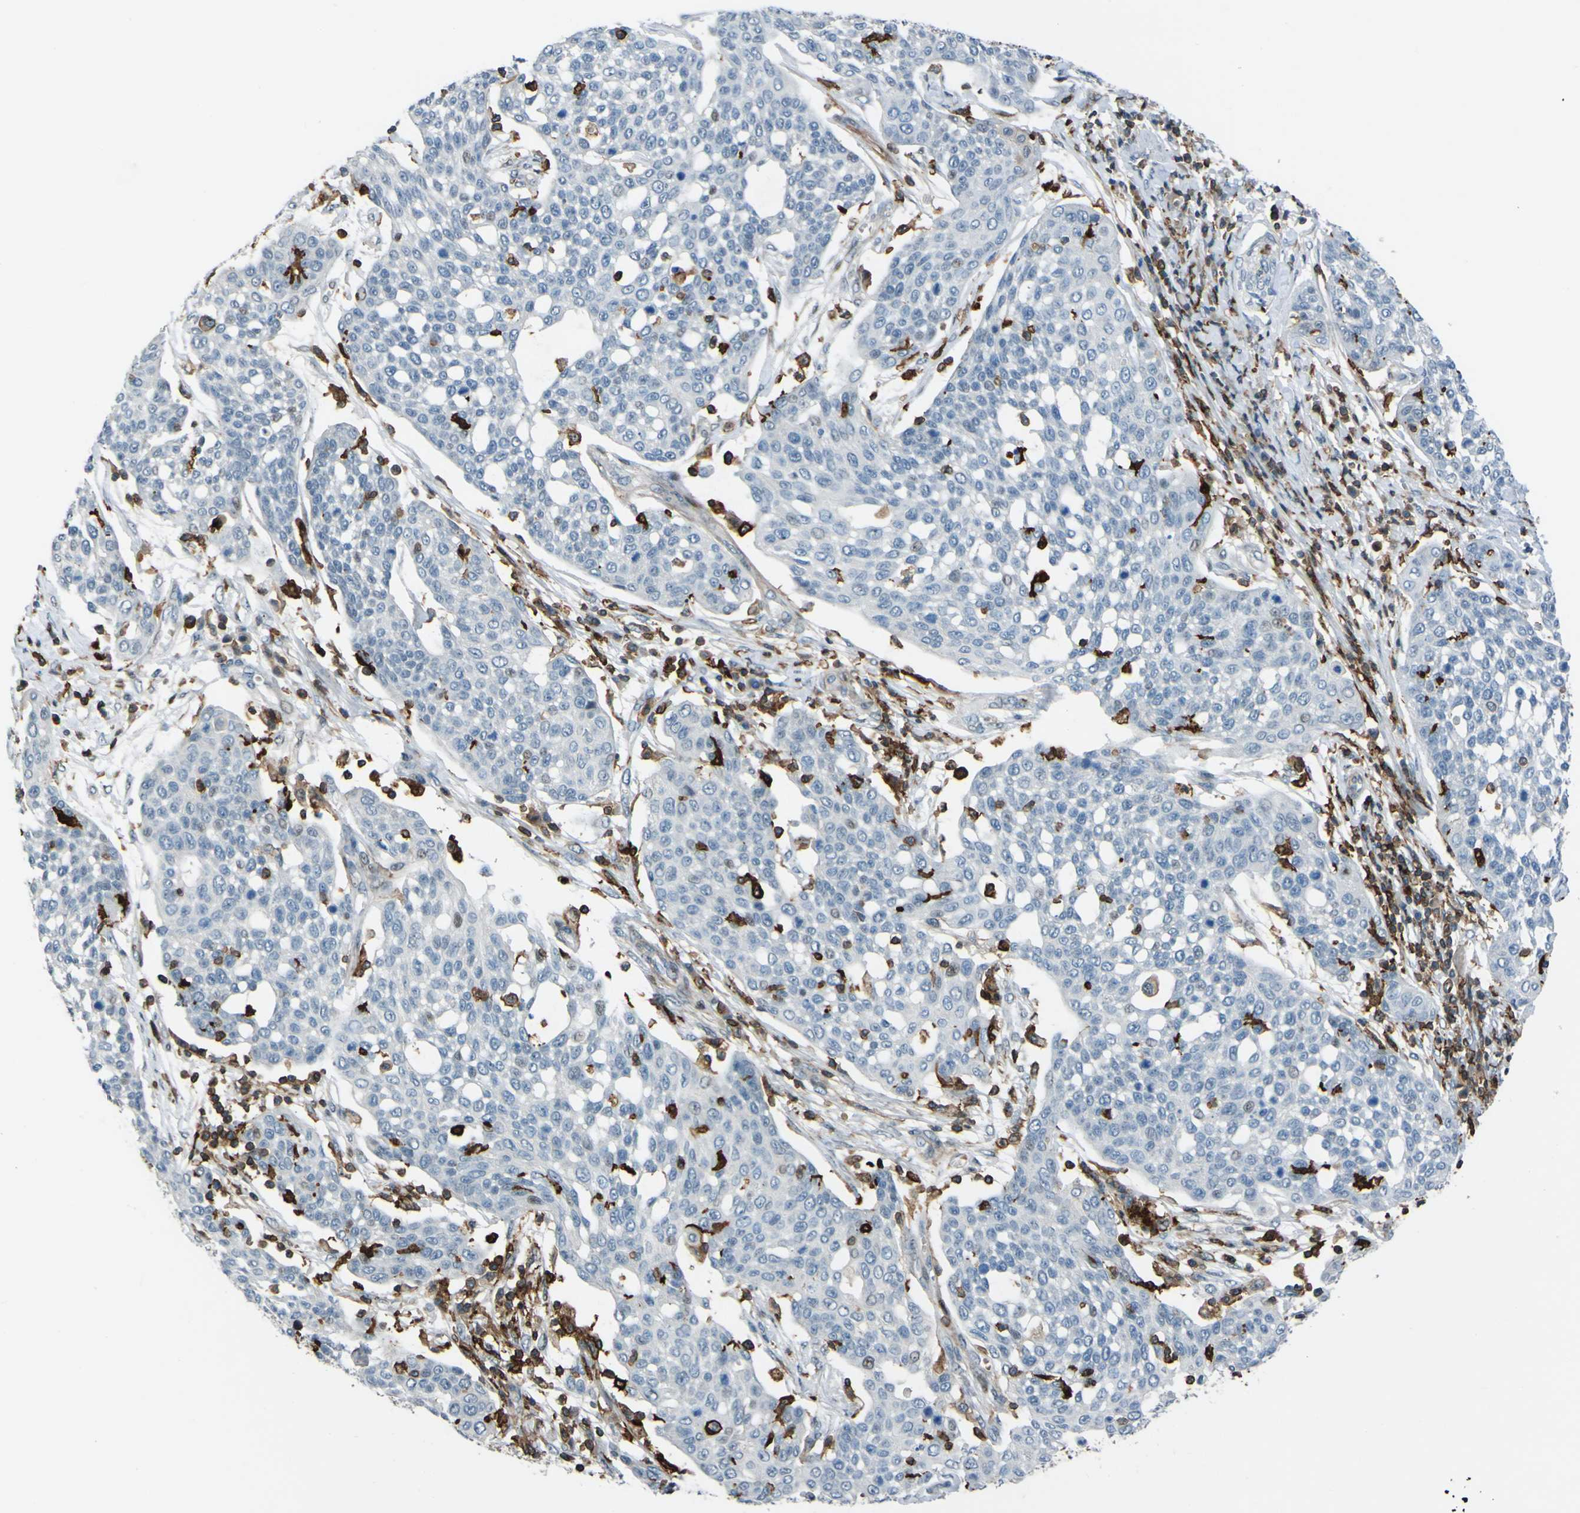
{"staining": {"intensity": "negative", "quantity": "none", "location": "none"}, "tissue": "cervical cancer", "cell_type": "Tumor cells", "image_type": "cancer", "snomed": [{"axis": "morphology", "description": "Squamous cell carcinoma, NOS"}, {"axis": "topography", "description": "Cervix"}], "caption": "An immunohistochemistry photomicrograph of cervical cancer is shown. There is no staining in tumor cells of cervical cancer.", "gene": "PCDHB5", "patient": {"sex": "female", "age": 34}}